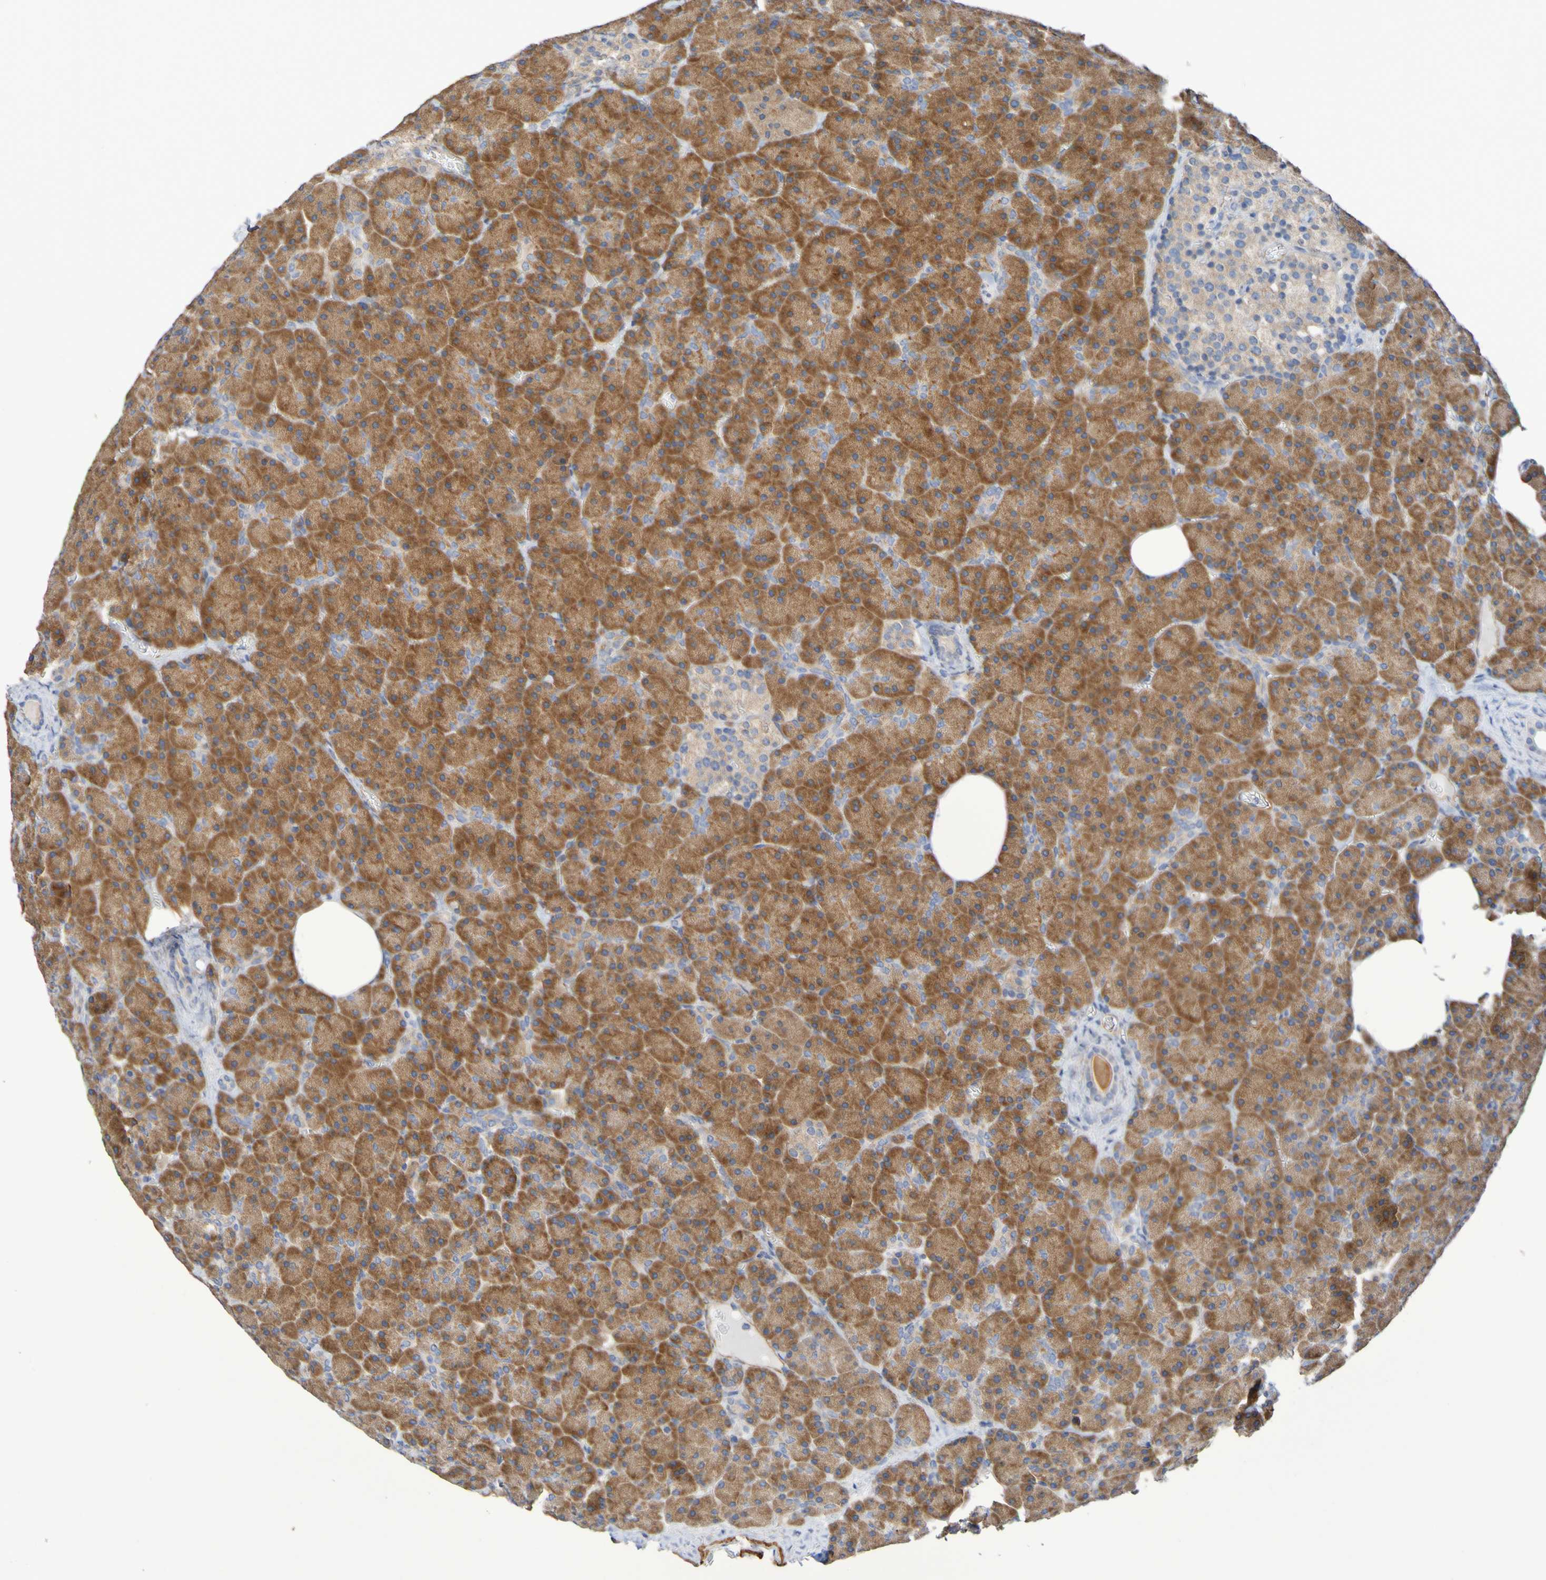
{"staining": {"intensity": "strong", "quantity": "25%-75%", "location": "cytoplasmic/membranous"}, "tissue": "pancreas", "cell_type": "Exocrine glandular cells", "image_type": "normal", "snomed": [{"axis": "morphology", "description": "Normal tissue, NOS"}, {"axis": "topography", "description": "Pancreas"}], "caption": "This histopathology image demonstrates unremarkable pancreas stained with immunohistochemistry (IHC) to label a protein in brown. The cytoplasmic/membranous of exocrine glandular cells show strong positivity for the protein. Nuclei are counter-stained blue.", "gene": "SRPRB", "patient": {"sex": "female", "age": 35}}